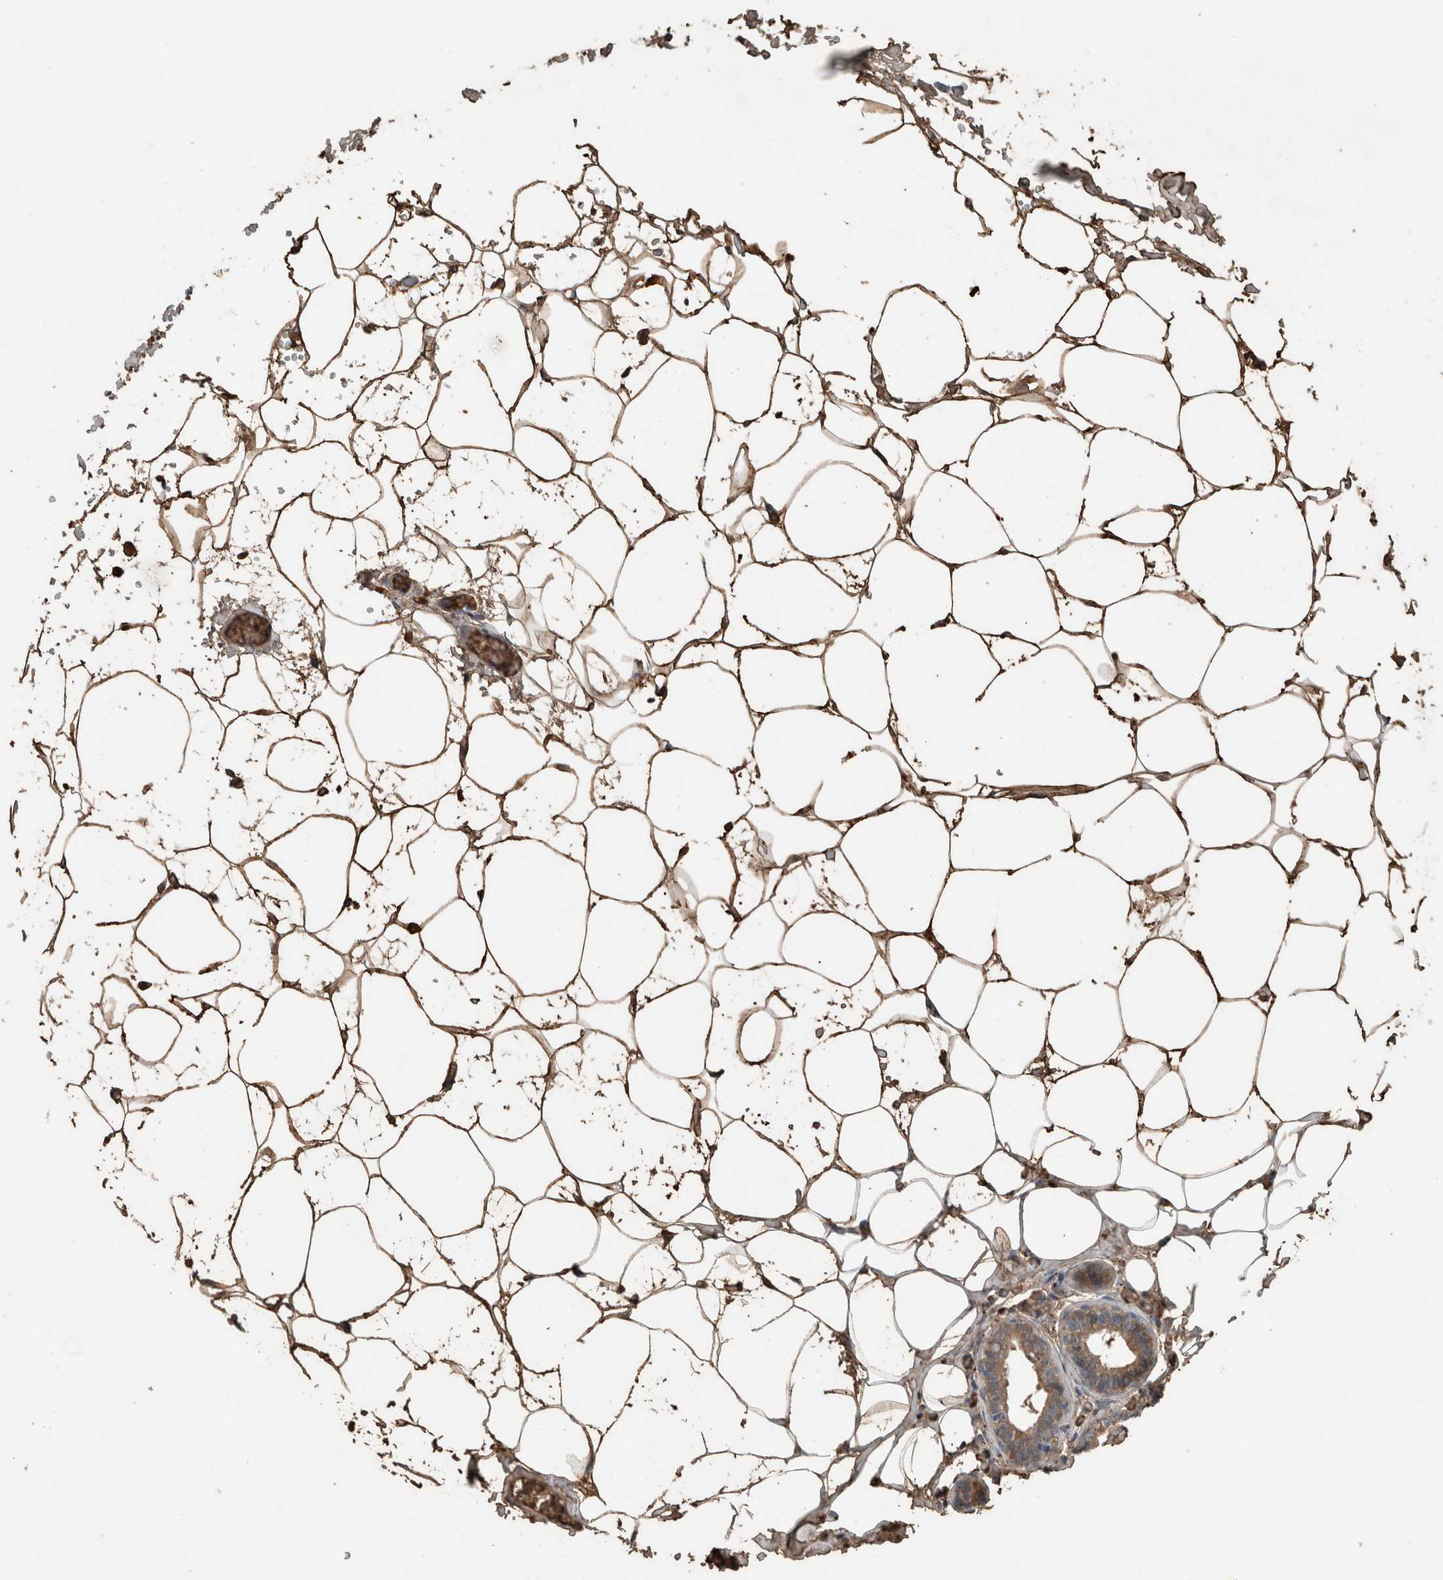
{"staining": {"intensity": "moderate", "quantity": ">75%", "location": "cytoplasmic/membranous"}, "tissue": "adipose tissue", "cell_type": "Adipocytes", "image_type": "normal", "snomed": [{"axis": "morphology", "description": "Normal tissue, NOS"}, {"axis": "morphology", "description": "Fibrosis, NOS"}, {"axis": "topography", "description": "Breast"}, {"axis": "topography", "description": "Adipose tissue"}], "caption": "Human adipose tissue stained for a protein (brown) shows moderate cytoplasmic/membranous positive staining in approximately >75% of adipocytes.", "gene": "USP34", "patient": {"sex": "female", "age": 39}}